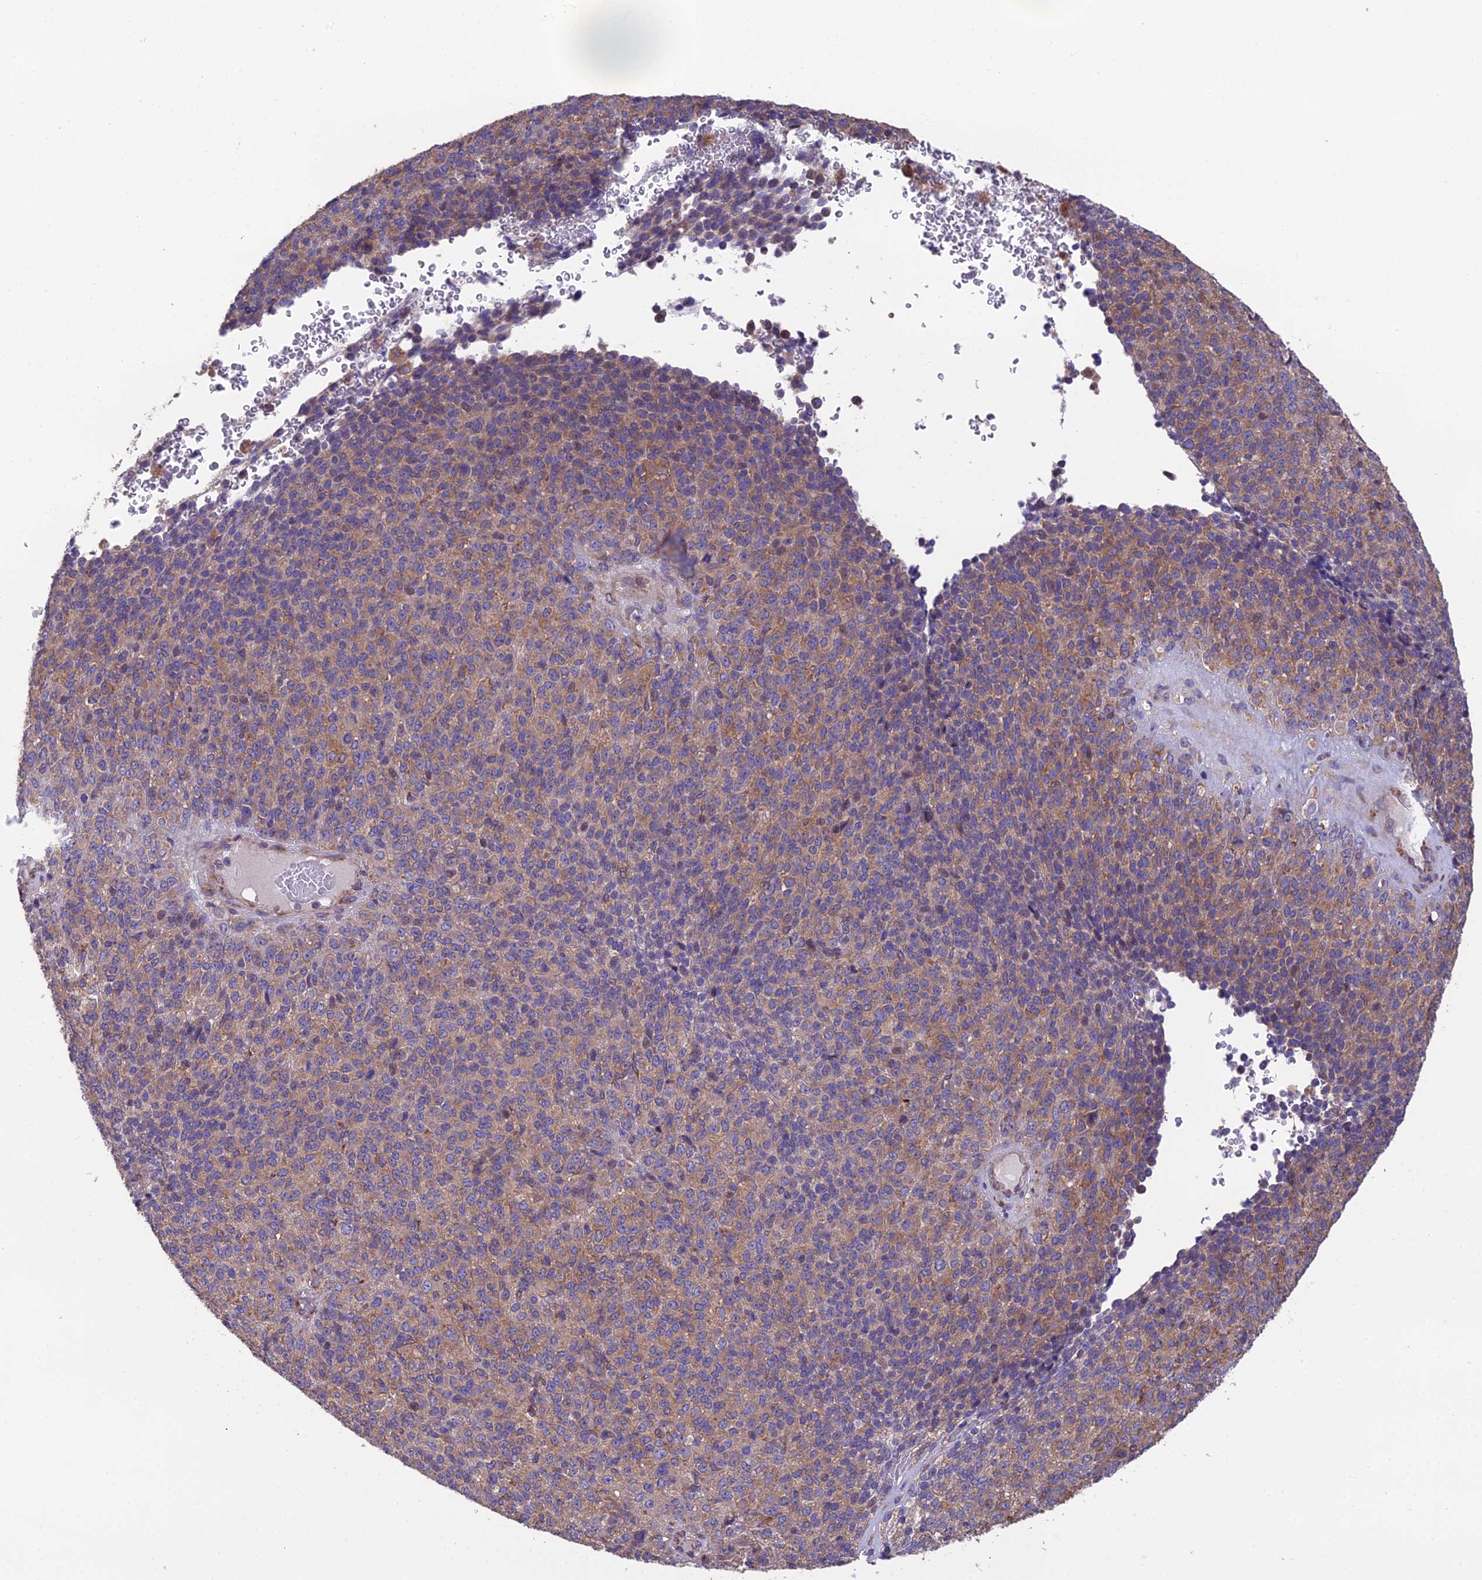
{"staining": {"intensity": "moderate", "quantity": ">75%", "location": "cytoplasmic/membranous"}, "tissue": "melanoma", "cell_type": "Tumor cells", "image_type": "cancer", "snomed": [{"axis": "morphology", "description": "Malignant melanoma, Metastatic site"}, {"axis": "topography", "description": "Brain"}], "caption": "Protein staining shows moderate cytoplasmic/membranous expression in about >75% of tumor cells in malignant melanoma (metastatic site).", "gene": "BLOC1S4", "patient": {"sex": "female", "age": 56}}